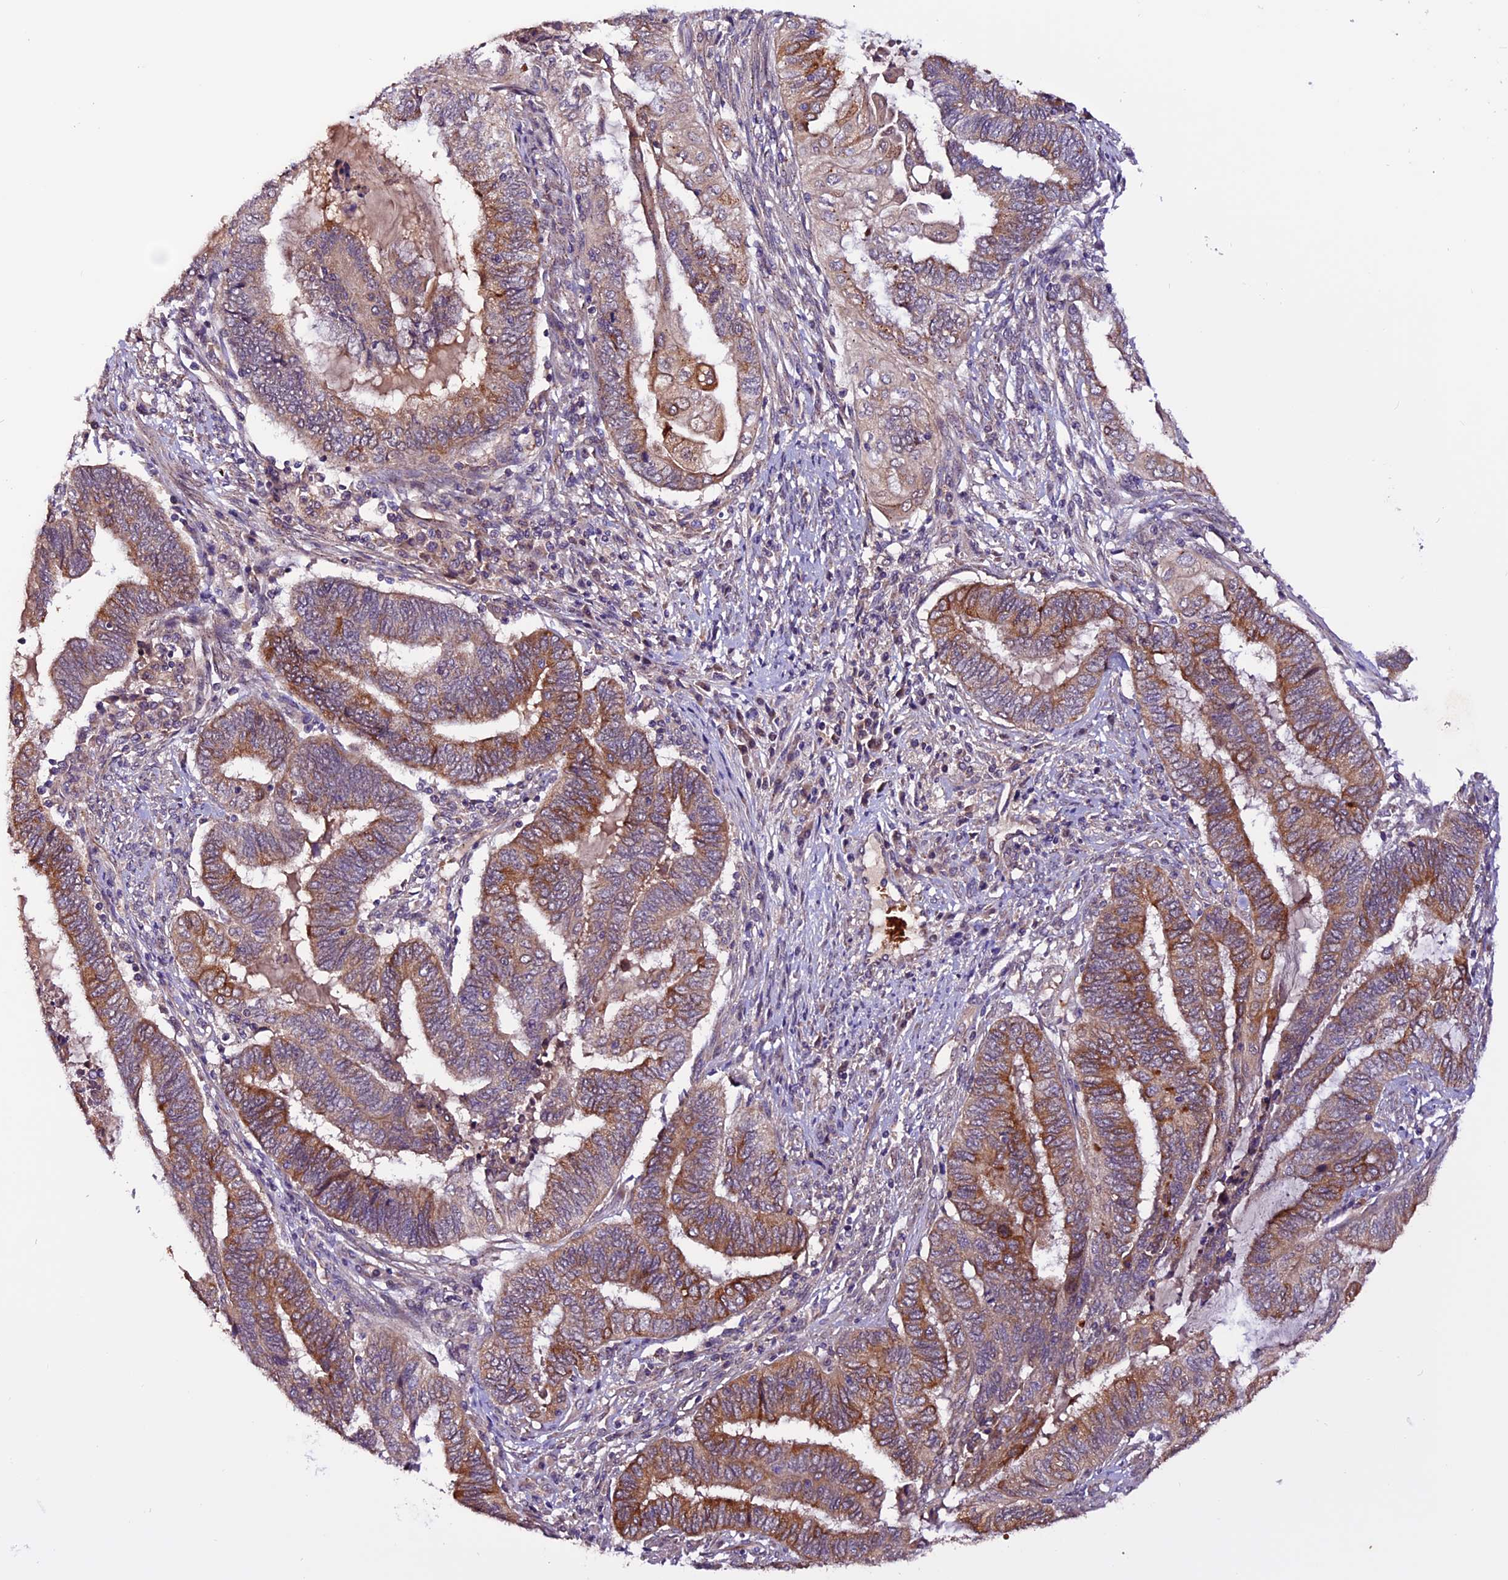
{"staining": {"intensity": "moderate", "quantity": ">75%", "location": "cytoplasmic/membranous"}, "tissue": "endometrial cancer", "cell_type": "Tumor cells", "image_type": "cancer", "snomed": [{"axis": "morphology", "description": "Adenocarcinoma, NOS"}, {"axis": "topography", "description": "Uterus"}, {"axis": "topography", "description": "Endometrium"}], "caption": "Endometrial cancer (adenocarcinoma) tissue exhibits moderate cytoplasmic/membranous expression in about >75% of tumor cells", "gene": "RINL", "patient": {"sex": "female", "age": 70}}